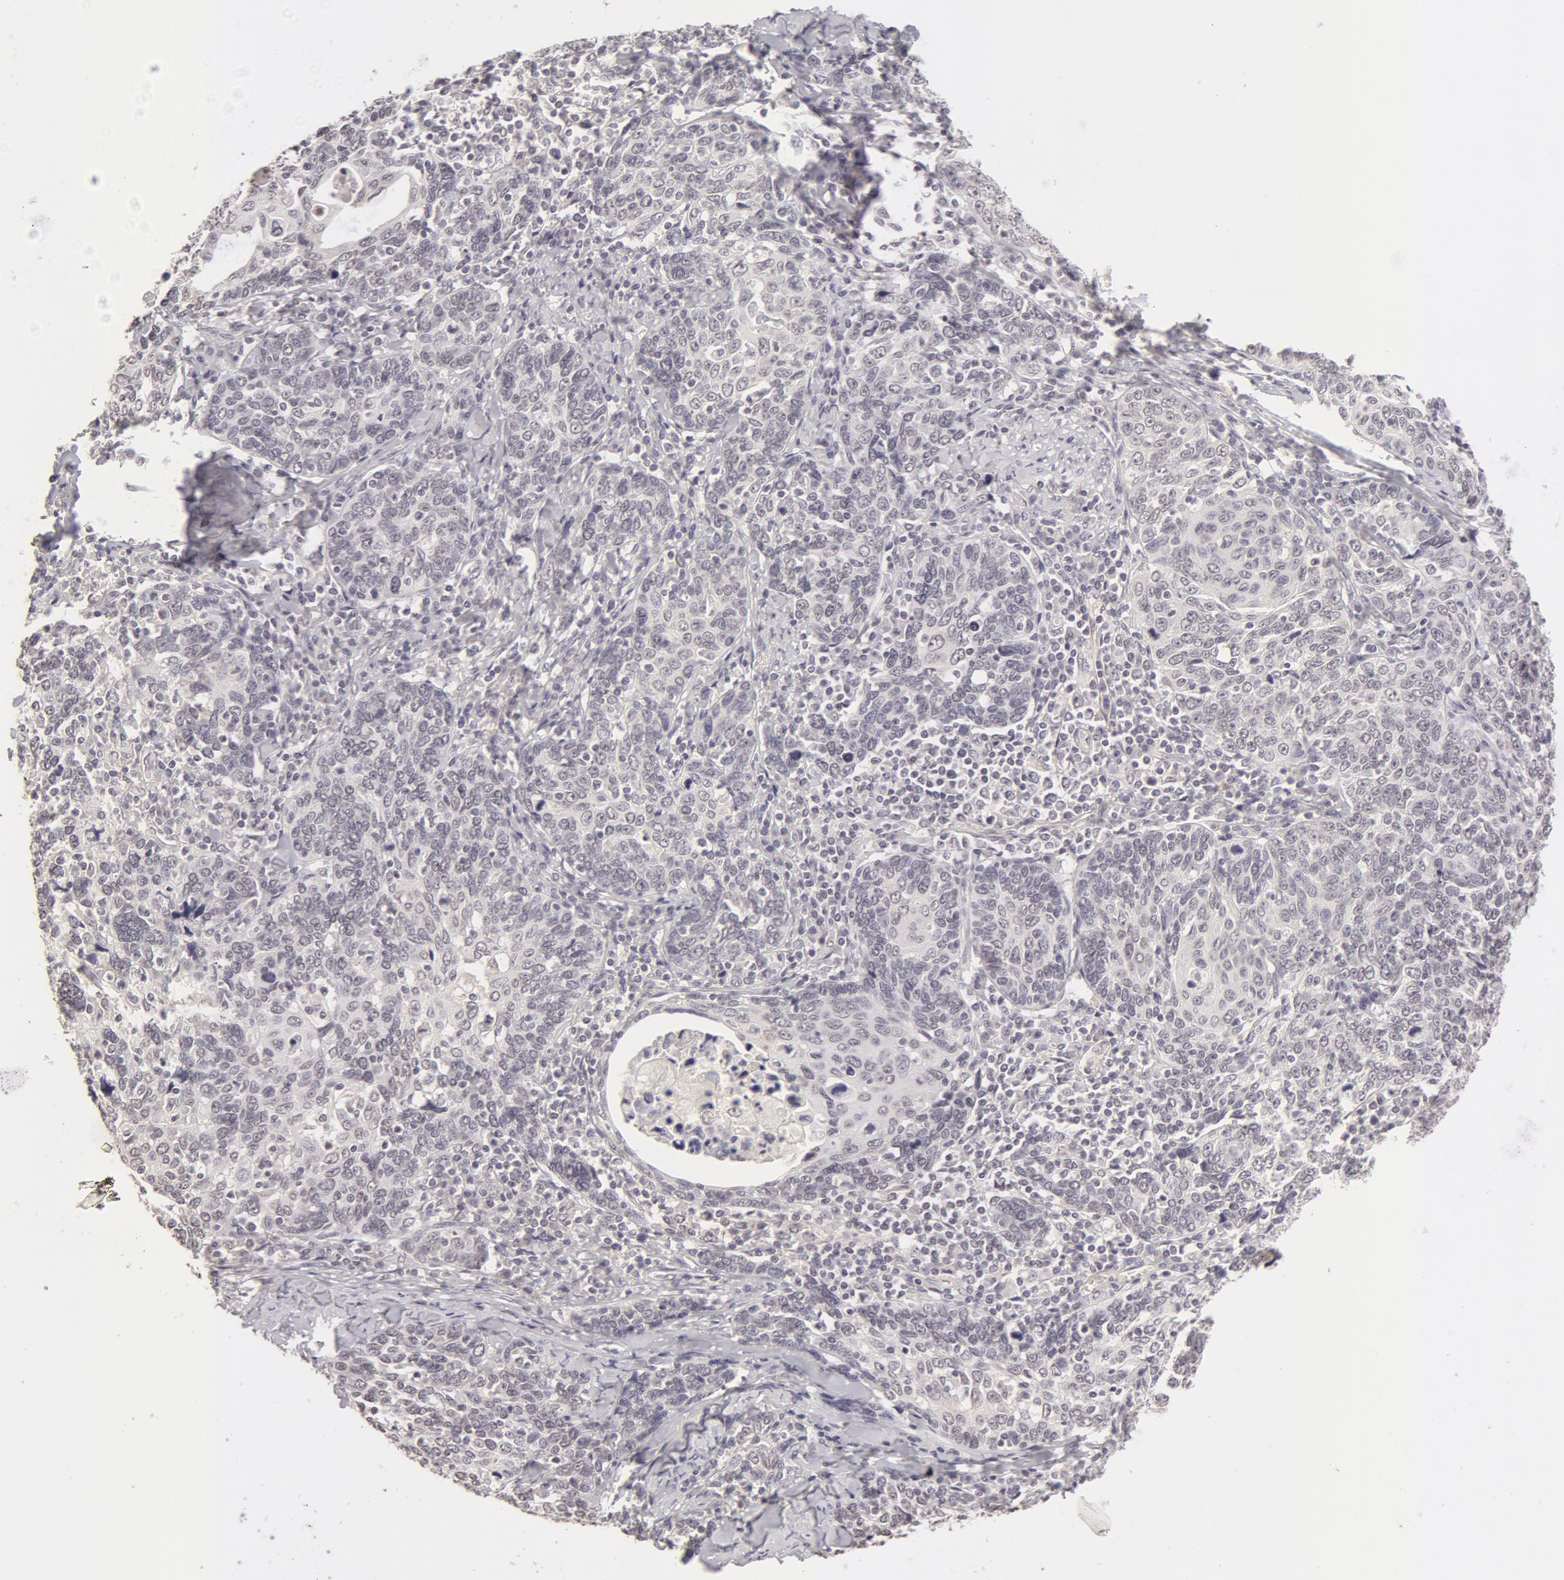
{"staining": {"intensity": "negative", "quantity": "none", "location": "none"}, "tissue": "cervical cancer", "cell_type": "Tumor cells", "image_type": "cancer", "snomed": [{"axis": "morphology", "description": "Squamous cell carcinoma, NOS"}, {"axis": "topography", "description": "Cervix"}], "caption": "This histopathology image is of cervical squamous cell carcinoma stained with IHC to label a protein in brown with the nuclei are counter-stained blue. There is no expression in tumor cells. The staining is performed using DAB brown chromogen with nuclei counter-stained in using hematoxylin.", "gene": "ADAM10", "patient": {"sex": "female", "age": 41}}